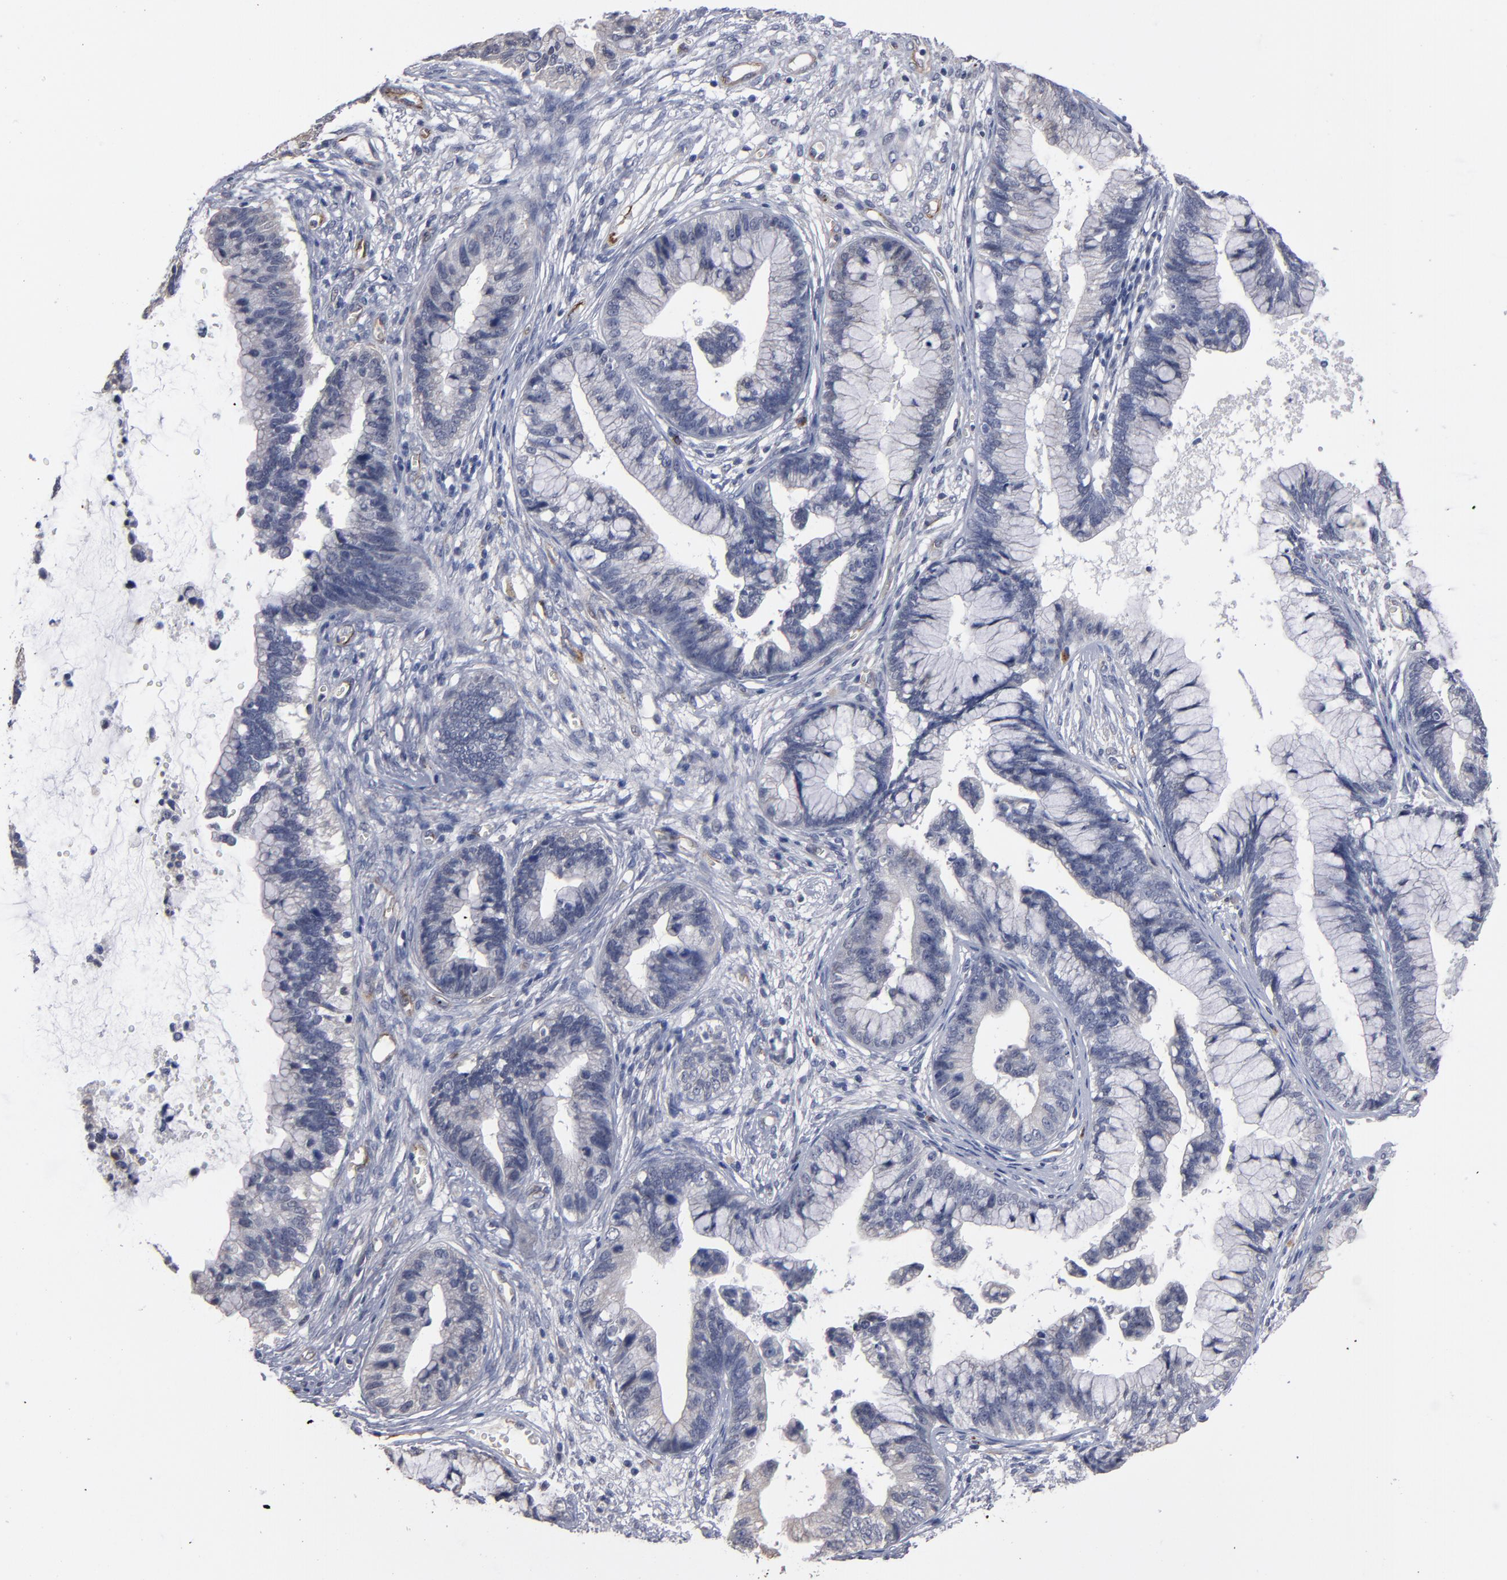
{"staining": {"intensity": "negative", "quantity": "none", "location": "none"}, "tissue": "cervical cancer", "cell_type": "Tumor cells", "image_type": "cancer", "snomed": [{"axis": "morphology", "description": "Adenocarcinoma, NOS"}, {"axis": "topography", "description": "Cervix"}], "caption": "An immunohistochemistry (IHC) photomicrograph of cervical cancer (adenocarcinoma) is shown. There is no staining in tumor cells of cervical cancer (adenocarcinoma).", "gene": "ZNF175", "patient": {"sex": "female", "age": 44}}